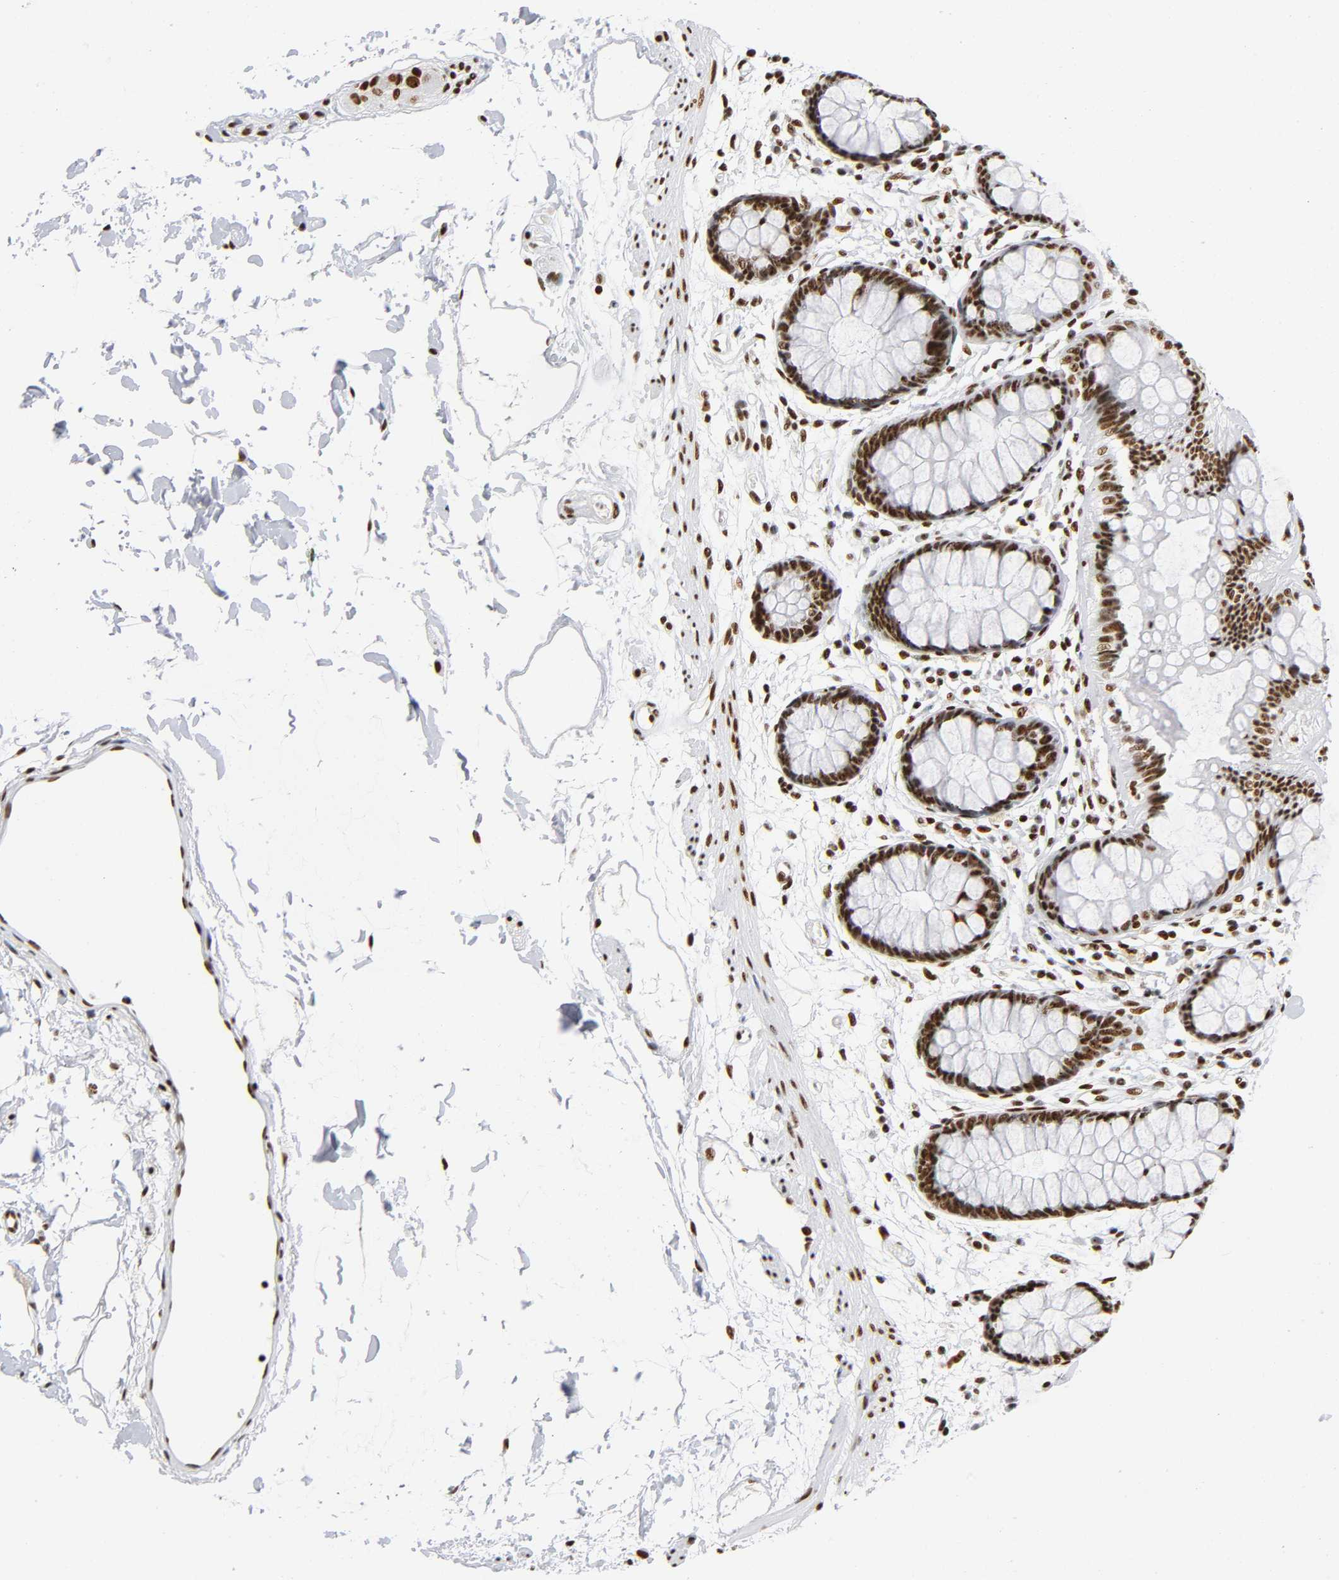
{"staining": {"intensity": "strong", "quantity": ">75%", "location": "nuclear"}, "tissue": "rectum", "cell_type": "Glandular cells", "image_type": "normal", "snomed": [{"axis": "morphology", "description": "Normal tissue, NOS"}, {"axis": "topography", "description": "Rectum"}], "caption": "Immunohistochemical staining of normal rectum exhibits high levels of strong nuclear staining in approximately >75% of glandular cells. The staining was performed using DAB (3,3'-diaminobenzidine) to visualize the protein expression in brown, while the nuclei were stained in blue with hematoxylin (Magnification: 20x).", "gene": "UBTF", "patient": {"sex": "female", "age": 66}}